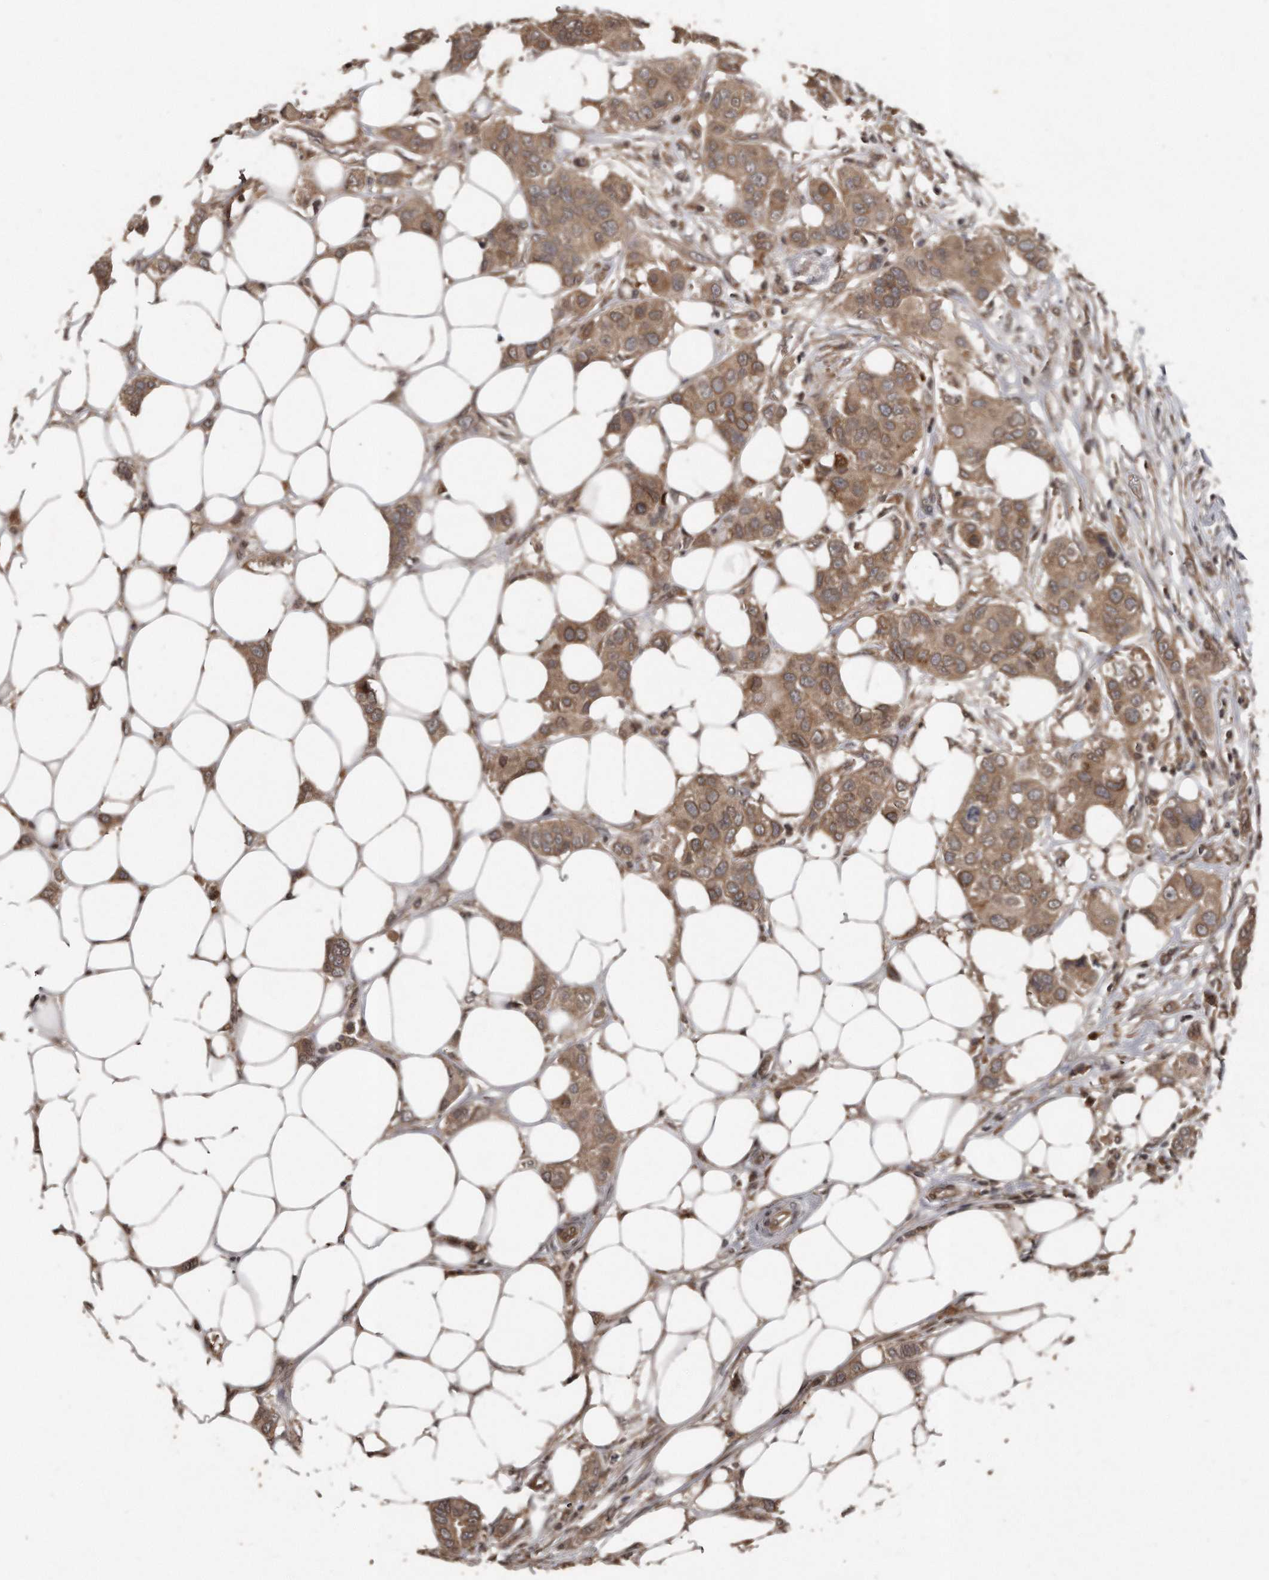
{"staining": {"intensity": "moderate", "quantity": ">75%", "location": "cytoplasmic/membranous"}, "tissue": "breast cancer", "cell_type": "Tumor cells", "image_type": "cancer", "snomed": [{"axis": "morphology", "description": "Duct carcinoma"}, {"axis": "topography", "description": "Breast"}], "caption": "Infiltrating ductal carcinoma (breast) stained for a protein (brown) reveals moderate cytoplasmic/membranous positive expression in about >75% of tumor cells.", "gene": "GCH1", "patient": {"sex": "female", "age": 50}}